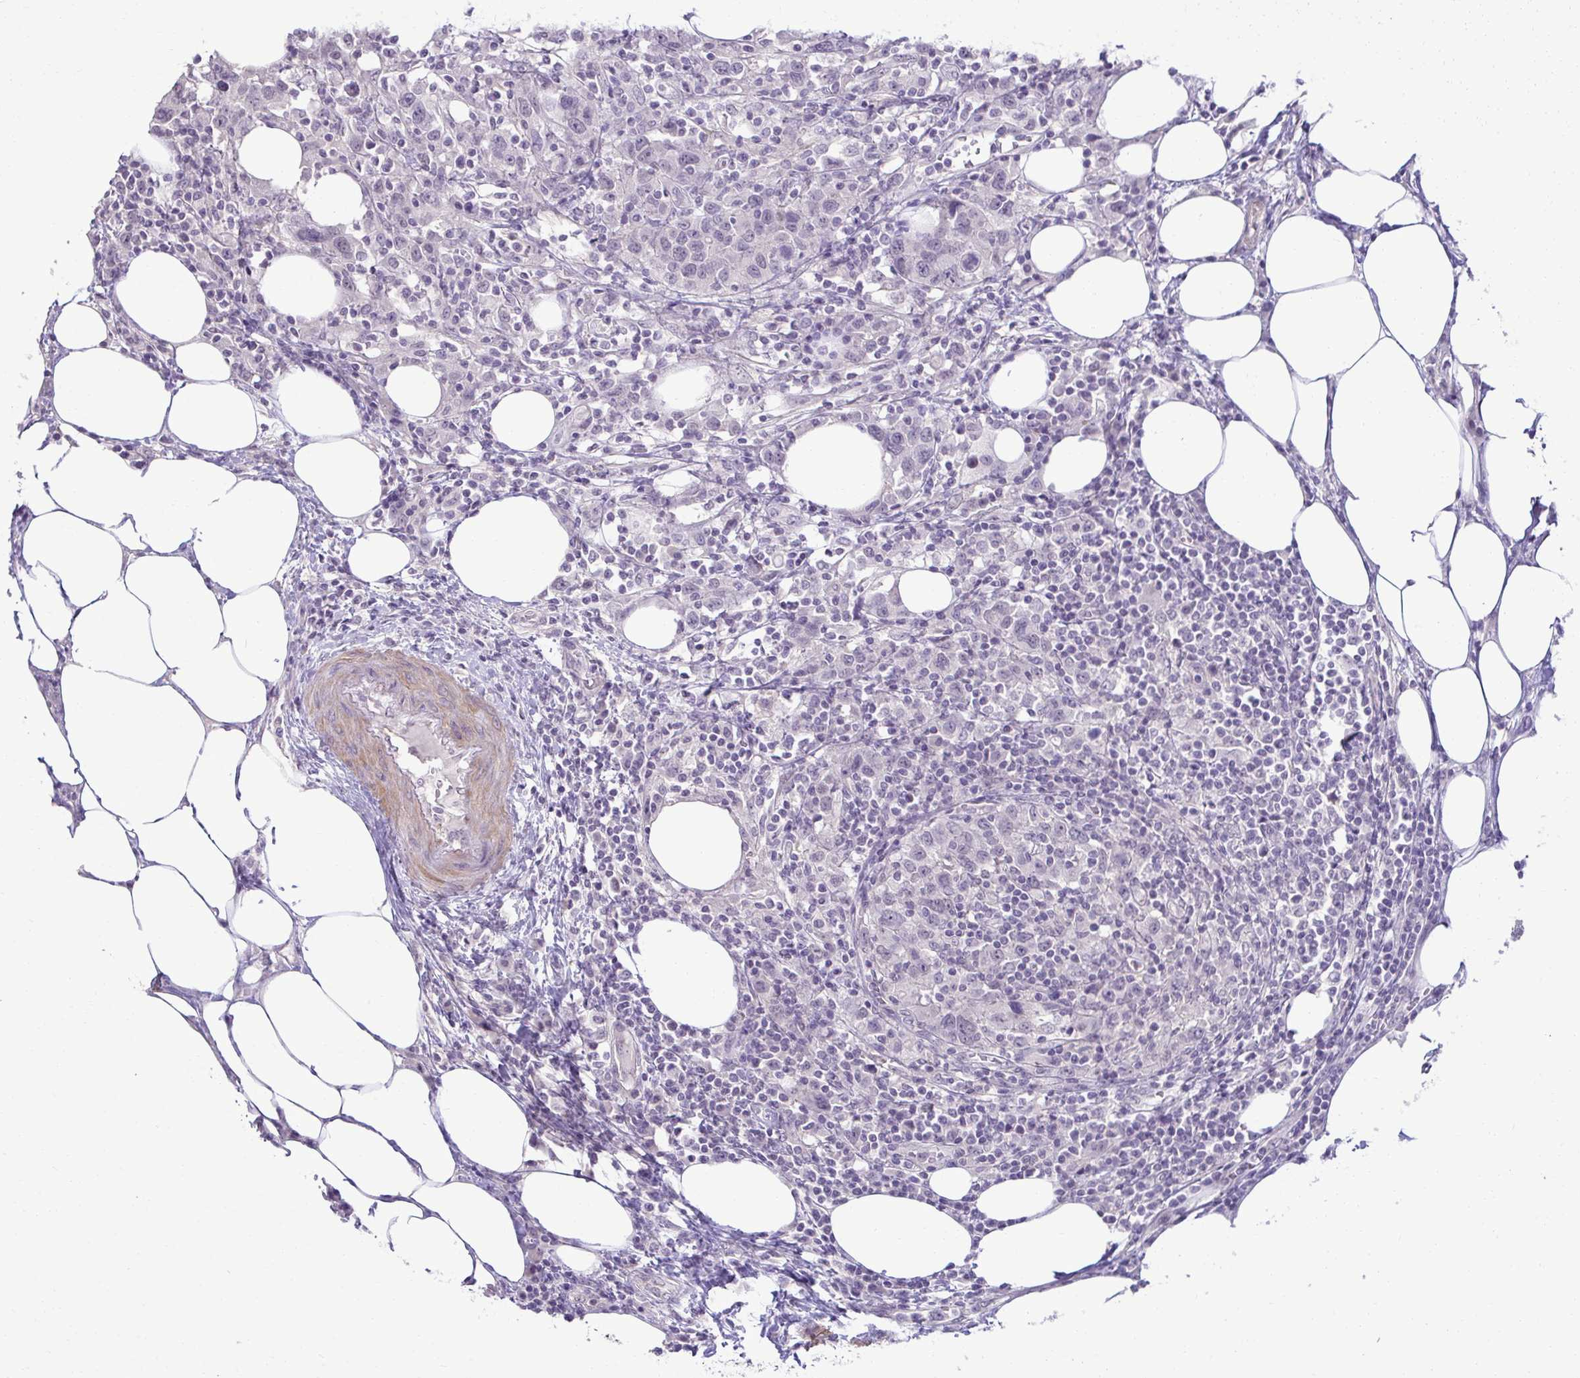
{"staining": {"intensity": "negative", "quantity": "none", "location": "none"}, "tissue": "urothelial cancer", "cell_type": "Tumor cells", "image_type": "cancer", "snomed": [{"axis": "morphology", "description": "Urothelial carcinoma, High grade"}, {"axis": "topography", "description": "Urinary bladder"}], "caption": "High power microscopy image of an immunohistochemistry image of urothelial cancer, revealing no significant staining in tumor cells. Brightfield microscopy of IHC stained with DAB (brown) and hematoxylin (blue), captured at high magnification.", "gene": "SLC30A3", "patient": {"sex": "male", "age": 61}}